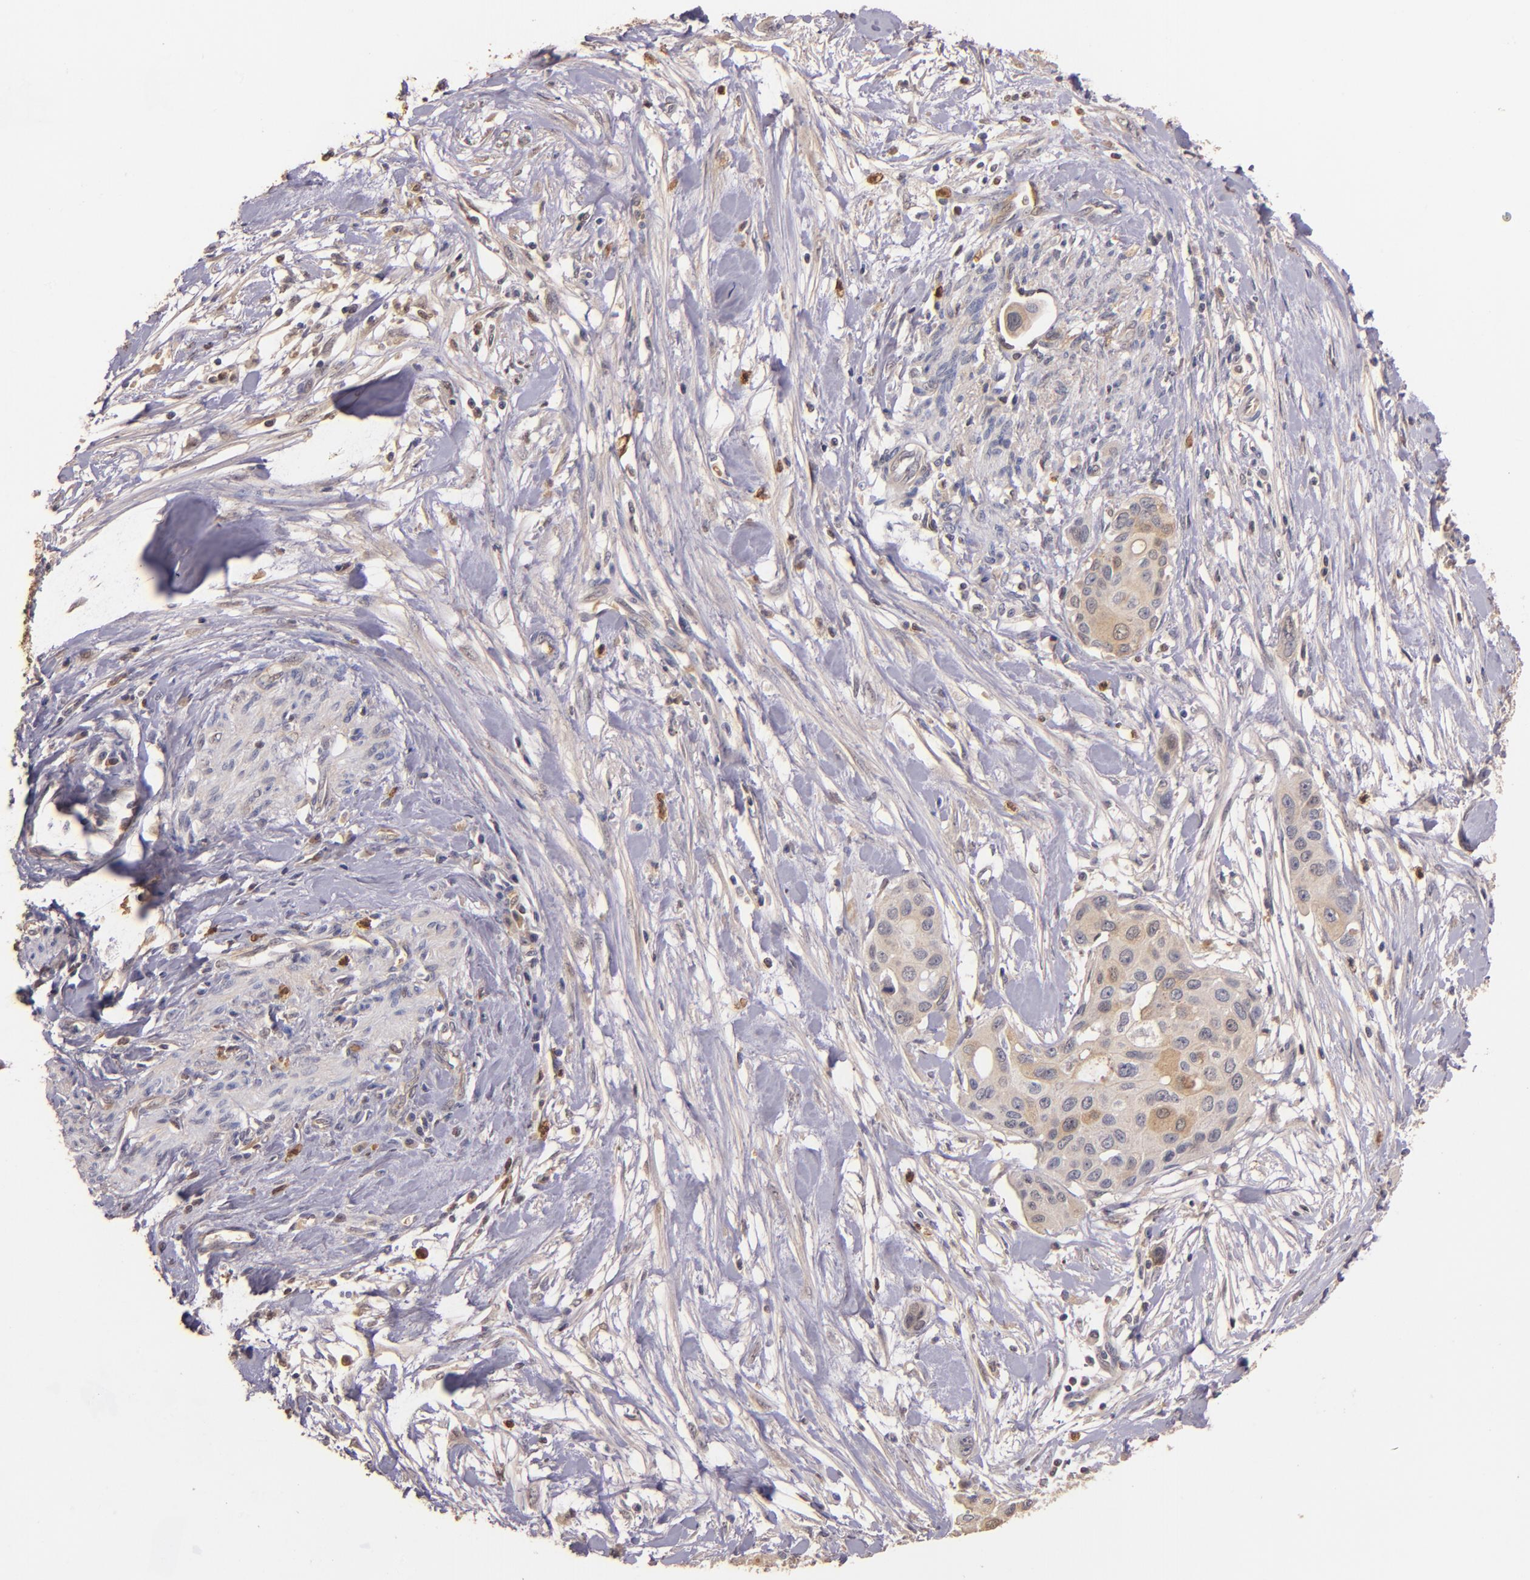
{"staining": {"intensity": "moderate", "quantity": ">75%", "location": "cytoplasmic/membranous"}, "tissue": "pancreatic cancer", "cell_type": "Tumor cells", "image_type": "cancer", "snomed": [{"axis": "morphology", "description": "Adenocarcinoma, NOS"}, {"axis": "topography", "description": "Pancreas"}], "caption": "This is a photomicrograph of immunohistochemistry (IHC) staining of adenocarcinoma (pancreatic), which shows moderate staining in the cytoplasmic/membranous of tumor cells.", "gene": "PTS", "patient": {"sex": "female", "age": 60}}